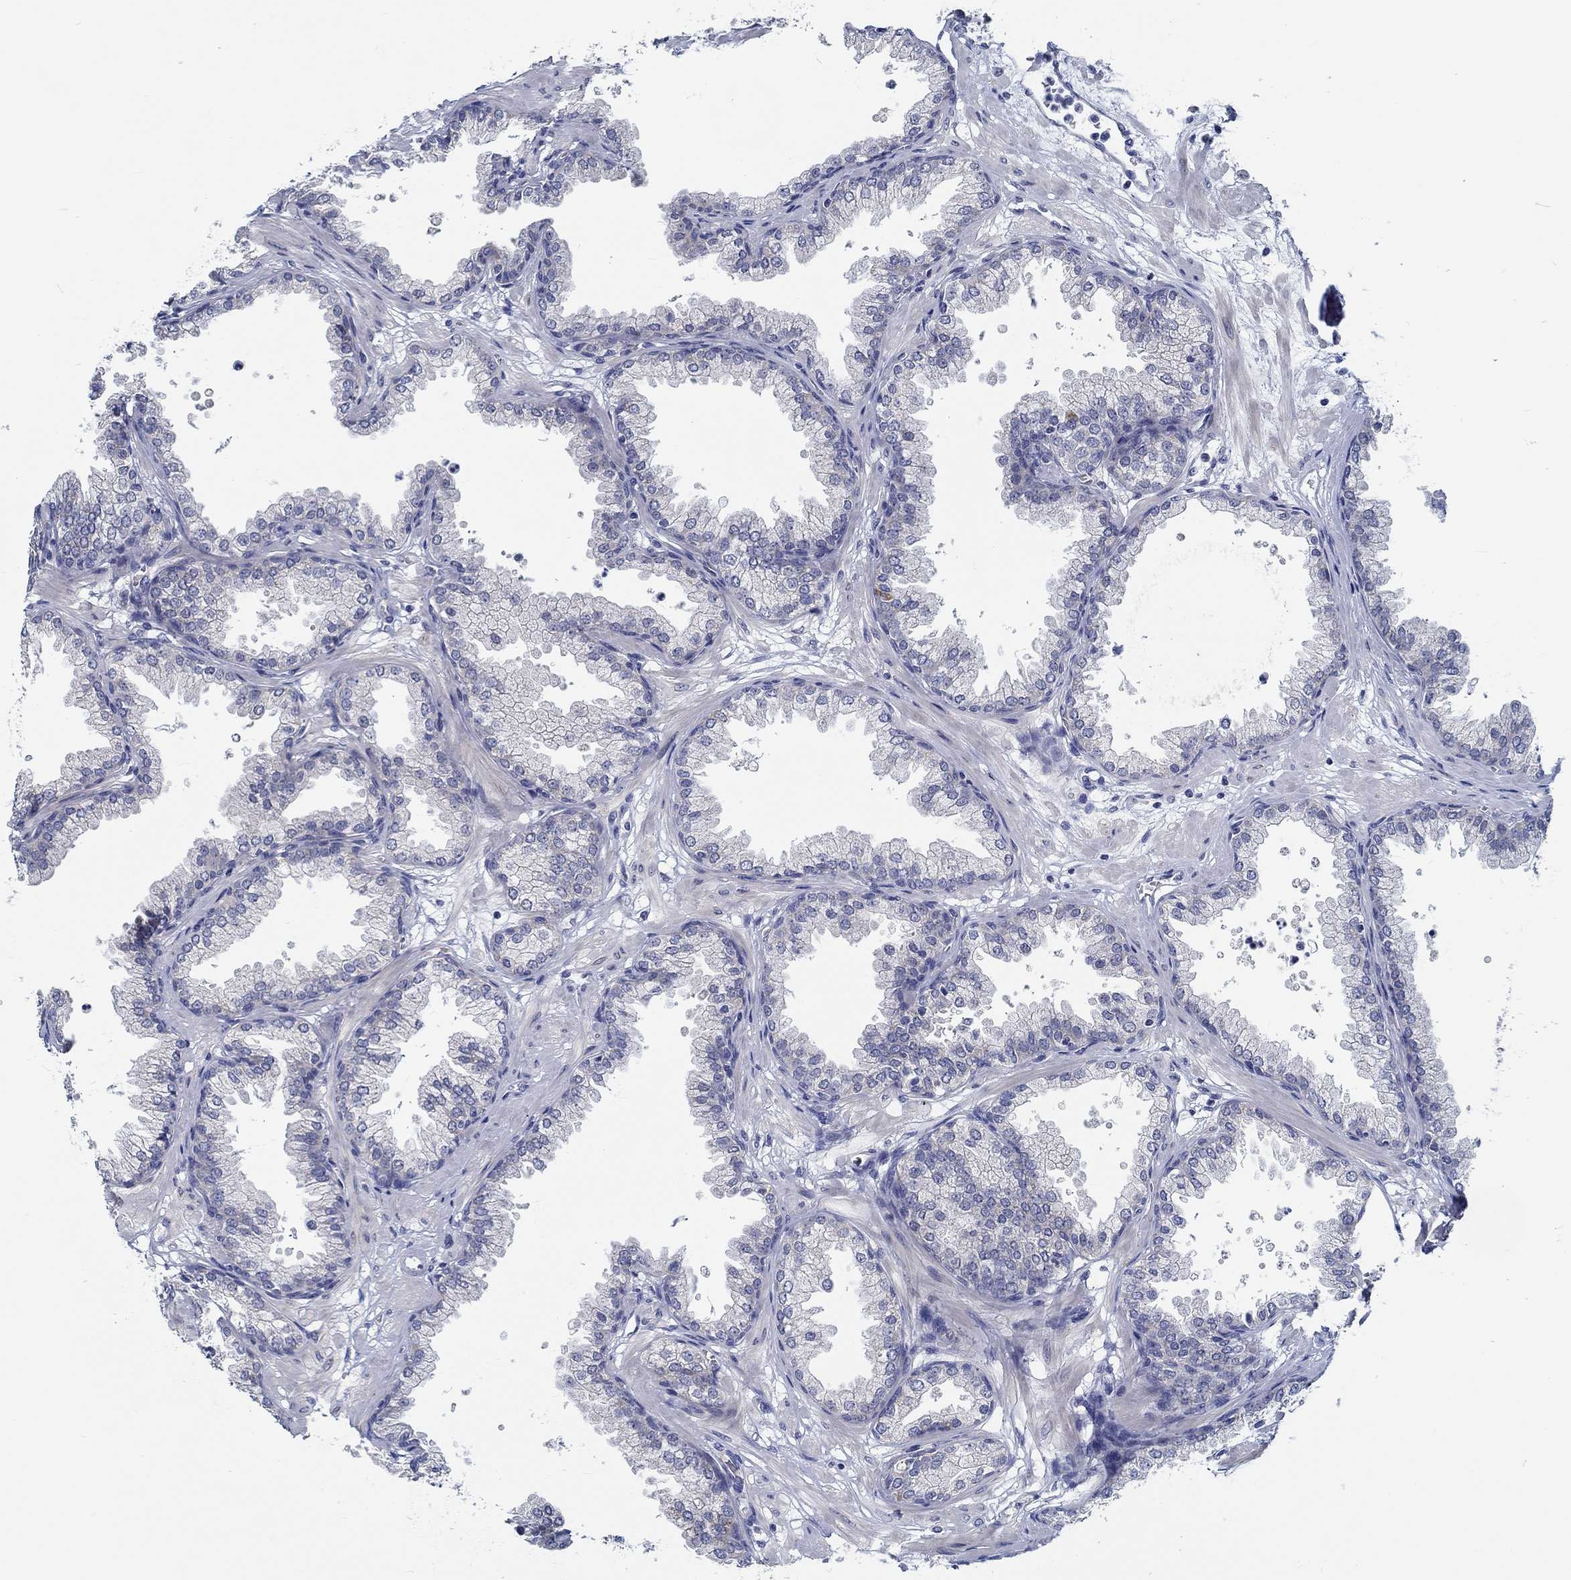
{"staining": {"intensity": "negative", "quantity": "none", "location": "none"}, "tissue": "prostate", "cell_type": "Glandular cells", "image_type": "normal", "snomed": [{"axis": "morphology", "description": "Normal tissue, NOS"}, {"axis": "topography", "description": "Prostate"}], "caption": "This histopathology image is of benign prostate stained with IHC to label a protein in brown with the nuclei are counter-stained blue. There is no positivity in glandular cells.", "gene": "MYBPC1", "patient": {"sex": "male", "age": 37}}